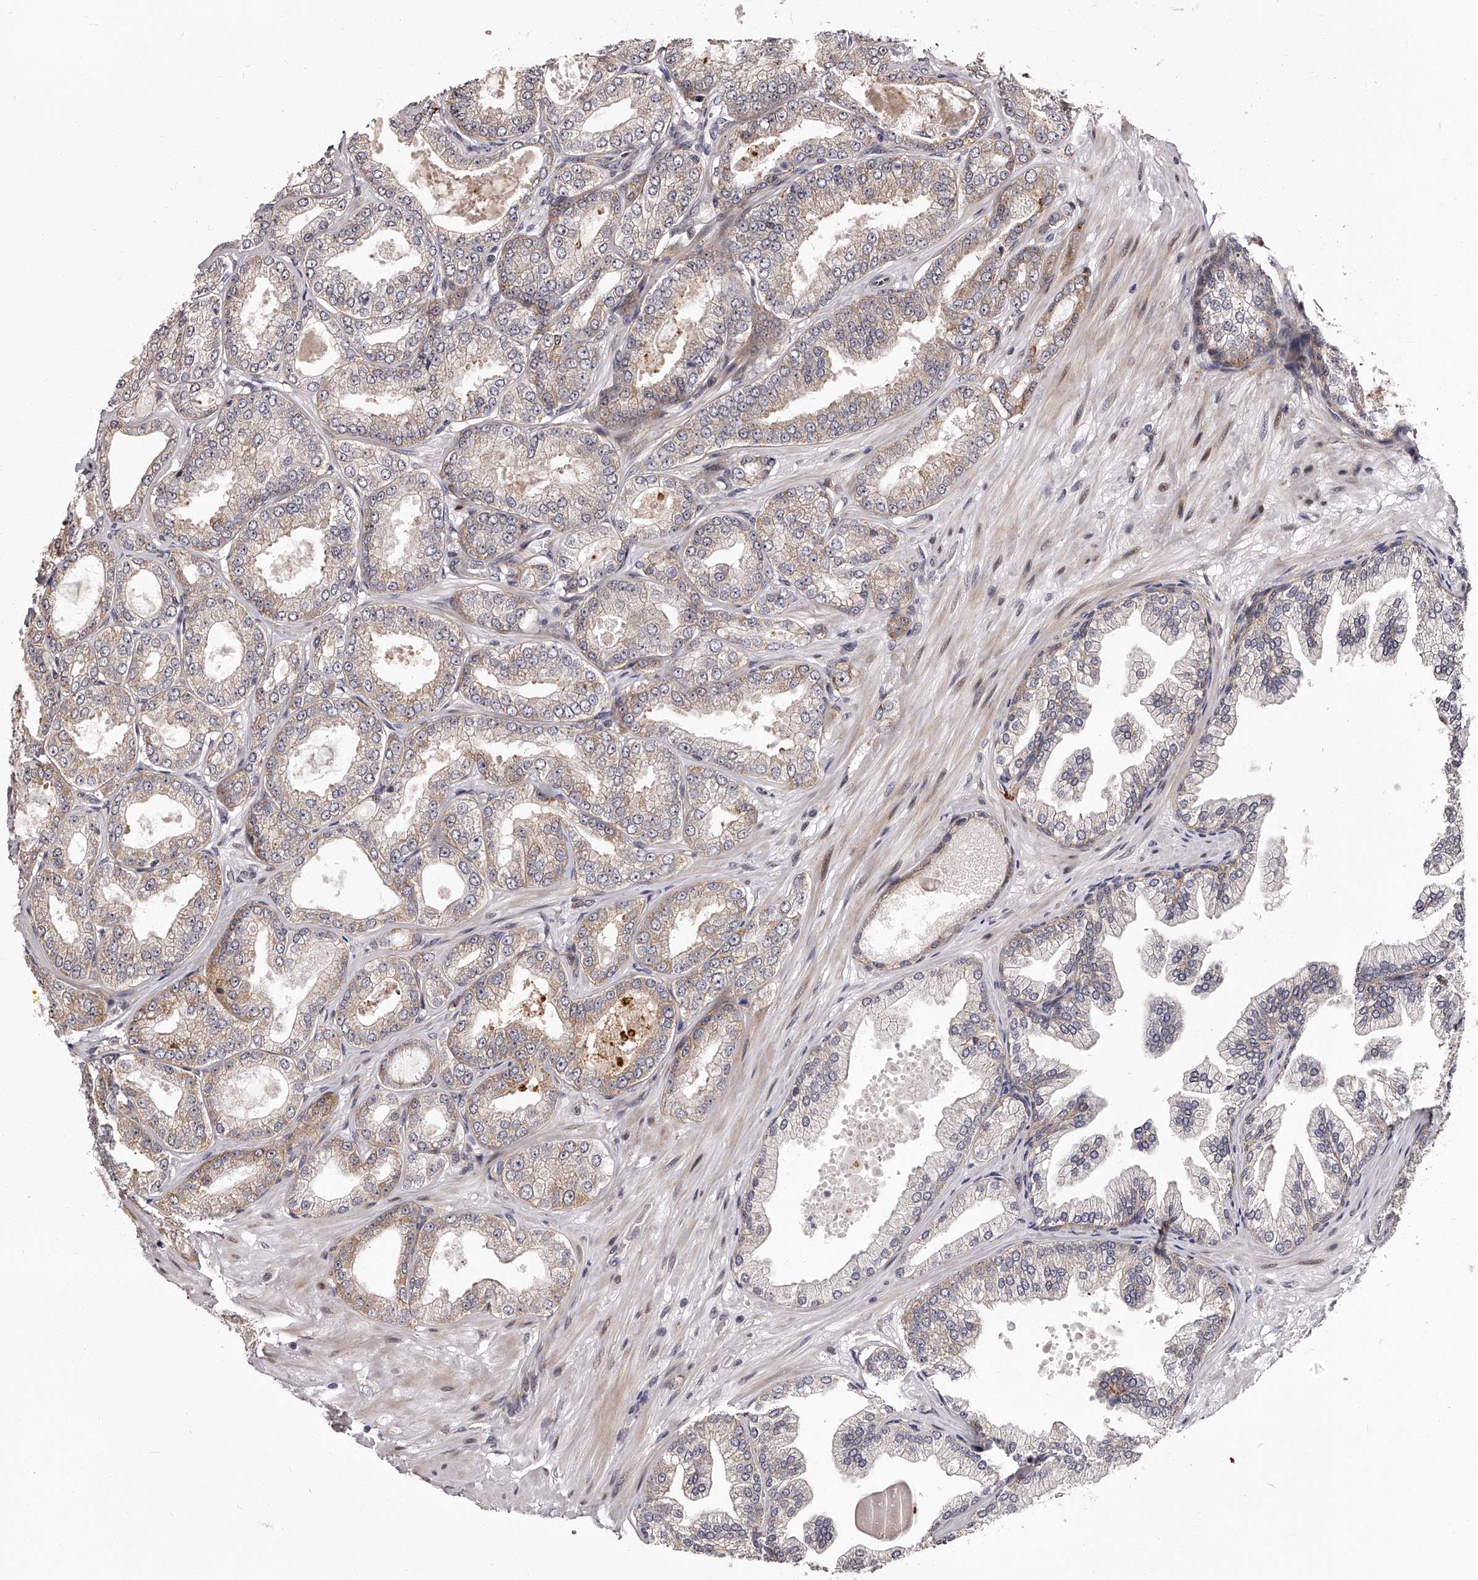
{"staining": {"intensity": "weak", "quantity": "<25%", "location": "cytoplasmic/membranous"}, "tissue": "prostate cancer", "cell_type": "Tumor cells", "image_type": "cancer", "snomed": [{"axis": "morphology", "description": "Adenocarcinoma, Low grade"}, {"axis": "topography", "description": "Prostate"}], "caption": "Photomicrograph shows no significant protein positivity in tumor cells of low-grade adenocarcinoma (prostate). Brightfield microscopy of IHC stained with DAB (brown) and hematoxylin (blue), captured at high magnification.", "gene": "RSC1A1", "patient": {"sex": "male", "age": 63}}